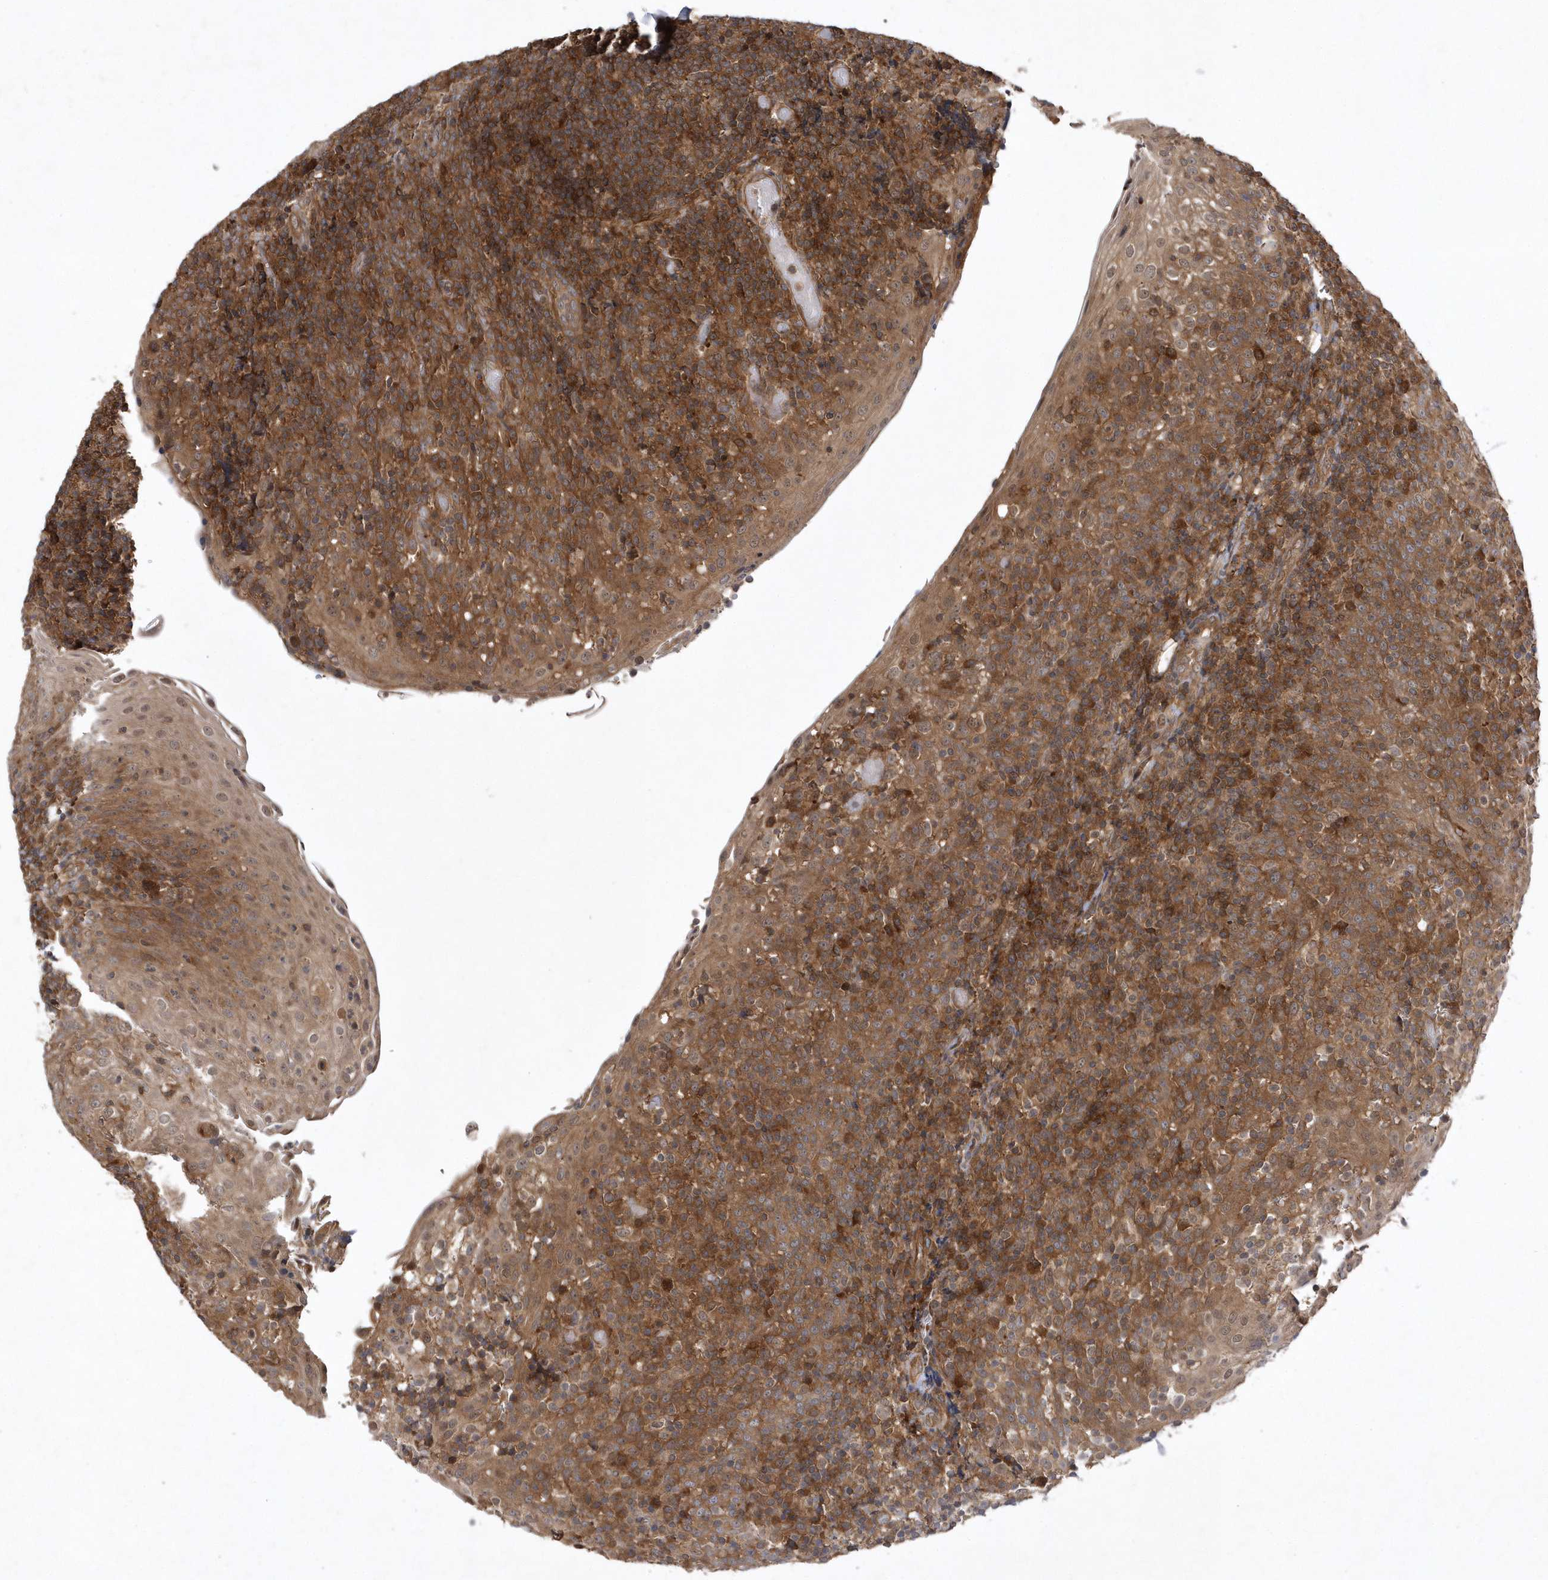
{"staining": {"intensity": "moderate", "quantity": ">75%", "location": "cytoplasmic/membranous"}, "tissue": "tonsil", "cell_type": "Germinal center cells", "image_type": "normal", "snomed": [{"axis": "morphology", "description": "Normal tissue, NOS"}, {"axis": "topography", "description": "Tonsil"}], "caption": "IHC (DAB) staining of benign human tonsil reveals moderate cytoplasmic/membranous protein staining in approximately >75% of germinal center cells.", "gene": "GFM2", "patient": {"sex": "female", "age": 19}}